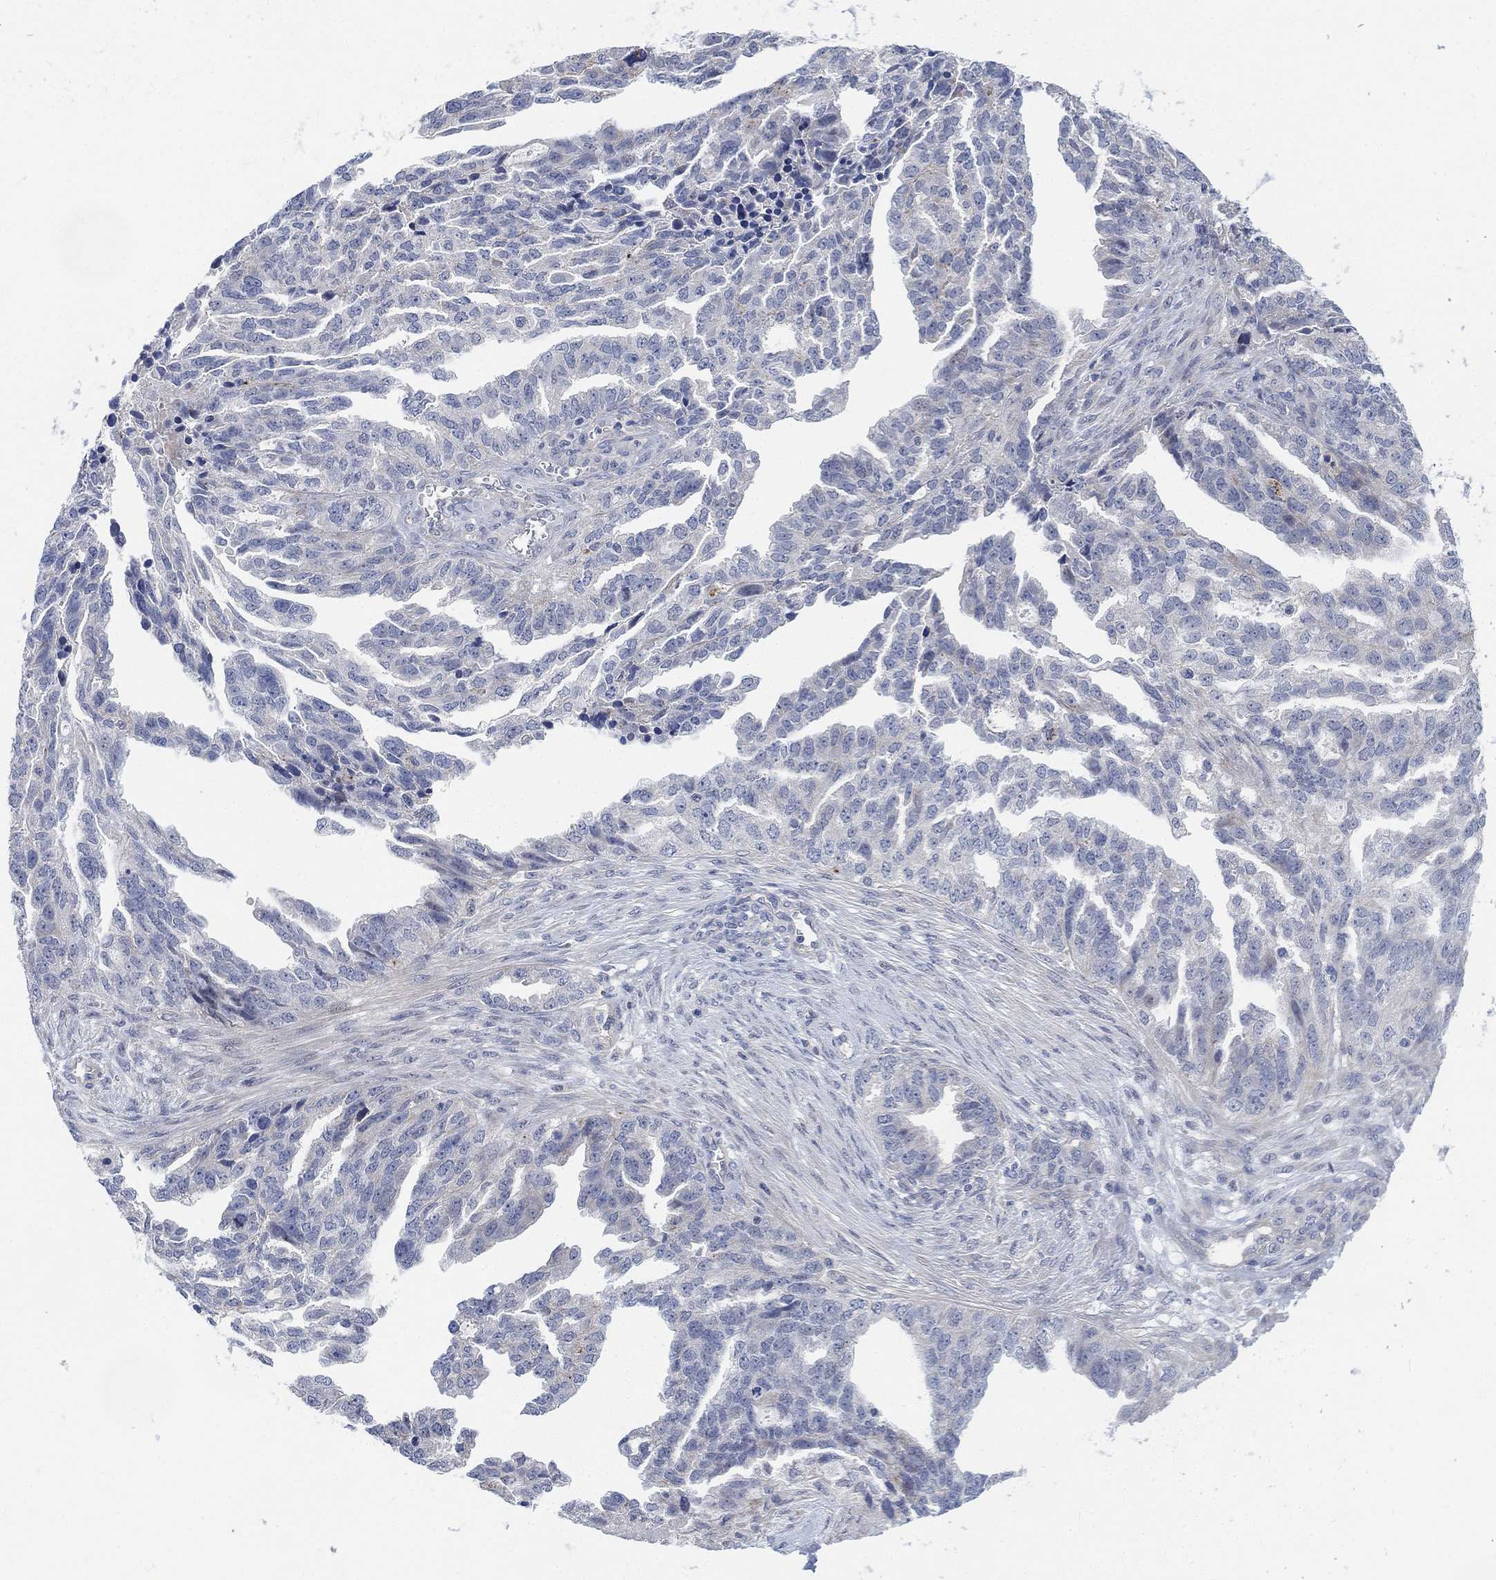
{"staining": {"intensity": "negative", "quantity": "none", "location": "none"}, "tissue": "ovarian cancer", "cell_type": "Tumor cells", "image_type": "cancer", "snomed": [{"axis": "morphology", "description": "Cystadenocarcinoma, serous, NOS"}, {"axis": "topography", "description": "Ovary"}], "caption": "A photomicrograph of human ovarian cancer (serous cystadenocarcinoma) is negative for staining in tumor cells.", "gene": "HCRTR1", "patient": {"sex": "female", "age": 51}}